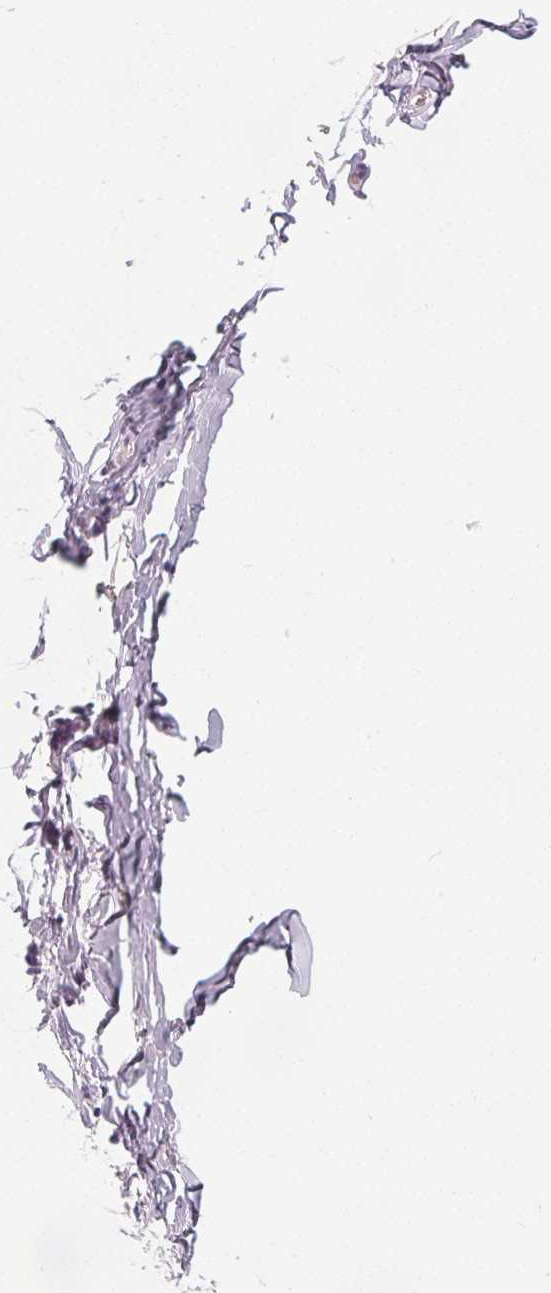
{"staining": {"intensity": "negative", "quantity": "none", "location": "none"}, "tissue": "breast", "cell_type": "Adipocytes", "image_type": "normal", "snomed": [{"axis": "morphology", "description": "Normal tissue, NOS"}, {"axis": "topography", "description": "Breast"}], "caption": "Benign breast was stained to show a protein in brown. There is no significant expression in adipocytes. (Immunohistochemistry, brightfield microscopy, high magnification).", "gene": "UGP2", "patient": {"sex": "female", "age": 32}}